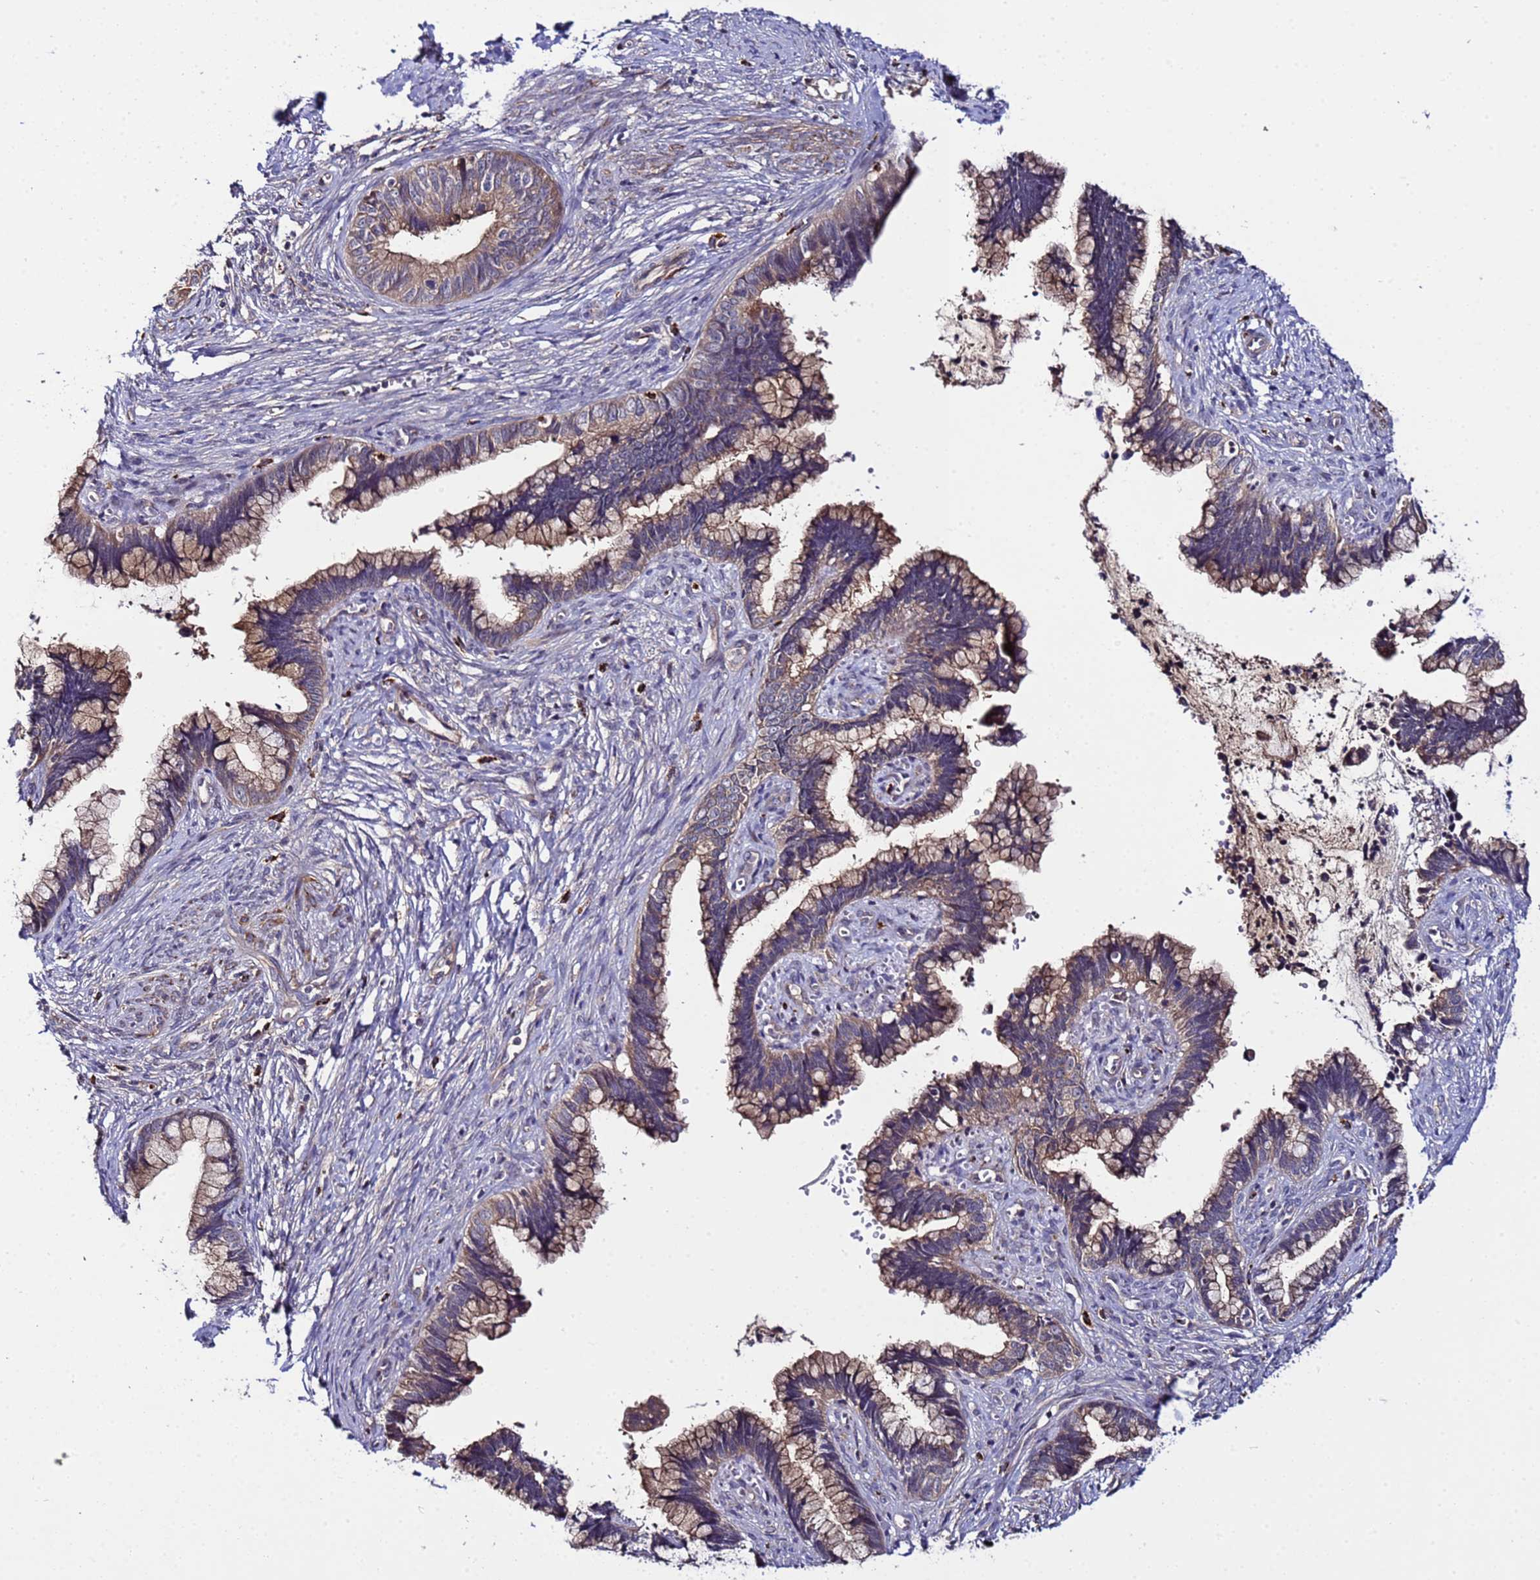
{"staining": {"intensity": "moderate", "quantity": ">75%", "location": "cytoplasmic/membranous"}, "tissue": "cervical cancer", "cell_type": "Tumor cells", "image_type": "cancer", "snomed": [{"axis": "morphology", "description": "Adenocarcinoma, NOS"}, {"axis": "topography", "description": "Cervix"}], "caption": "Cervical cancer was stained to show a protein in brown. There is medium levels of moderate cytoplasmic/membranous staining in approximately >75% of tumor cells.", "gene": "PLXDC2", "patient": {"sex": "female", "age": 44}}